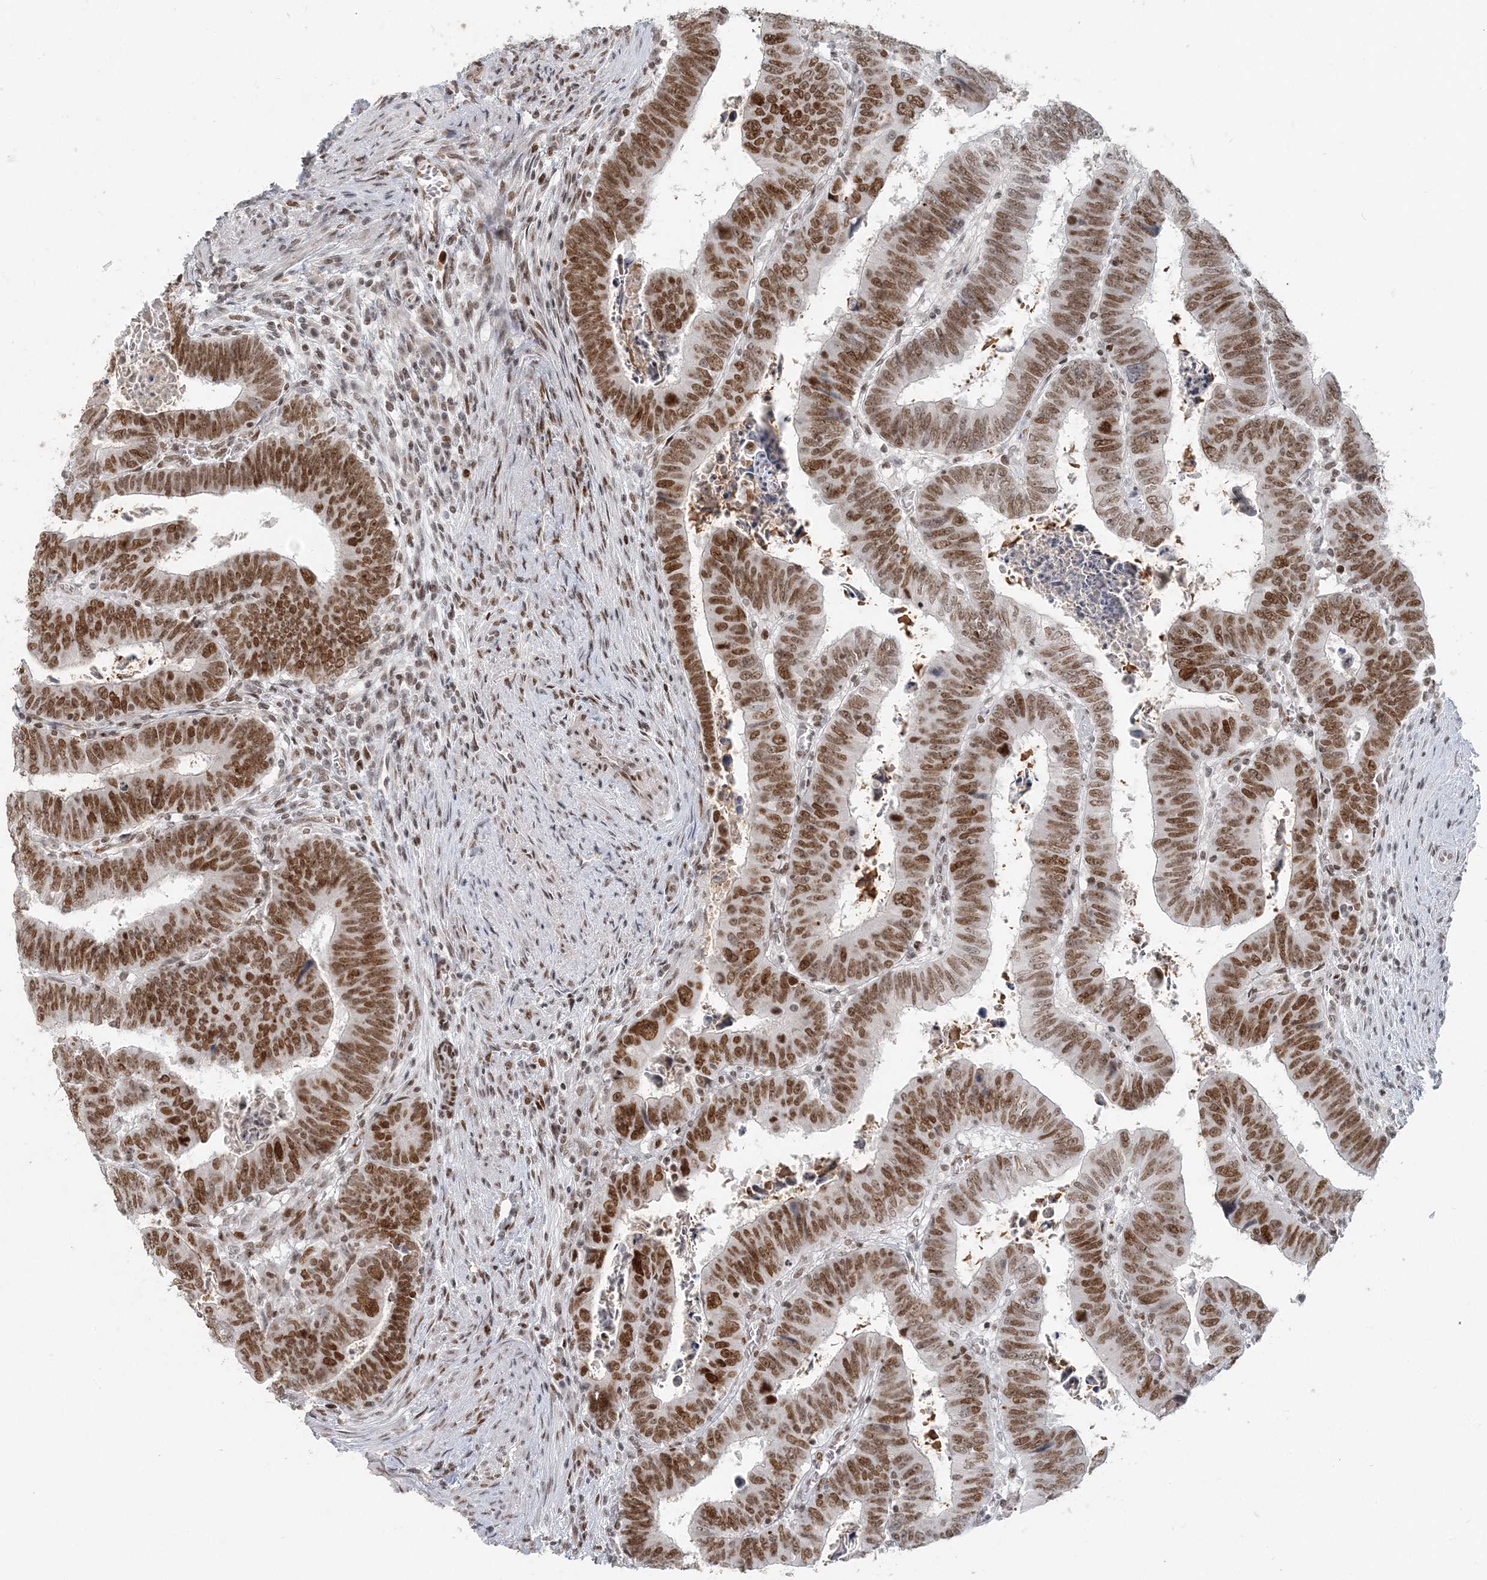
{"staining": {"intensity": "moderate", "quantity": ">75%", "location": "nuclear"}, "tissue": "colorectal cancer", "cell_type": "Tumor cells", "image_type": "cancer", "snomed": [{"axis": "morphology", "description": "Normal tissue, NOS"}, {"axis": "morphology", "description": "Adenocarcinoma, NOS"}, {"axis": "topography", "description": "Rectum"}], "caption": "Immunohistochemistry (IHC) image of colorectal cancer (adenocarcinoma) stained for a protein (brown), which shows medium levels of moderate nuclear staining in about >75% of tumor cells.", "gene": "BAZ1B", "patient": {"sex": "female", "age": 65}}